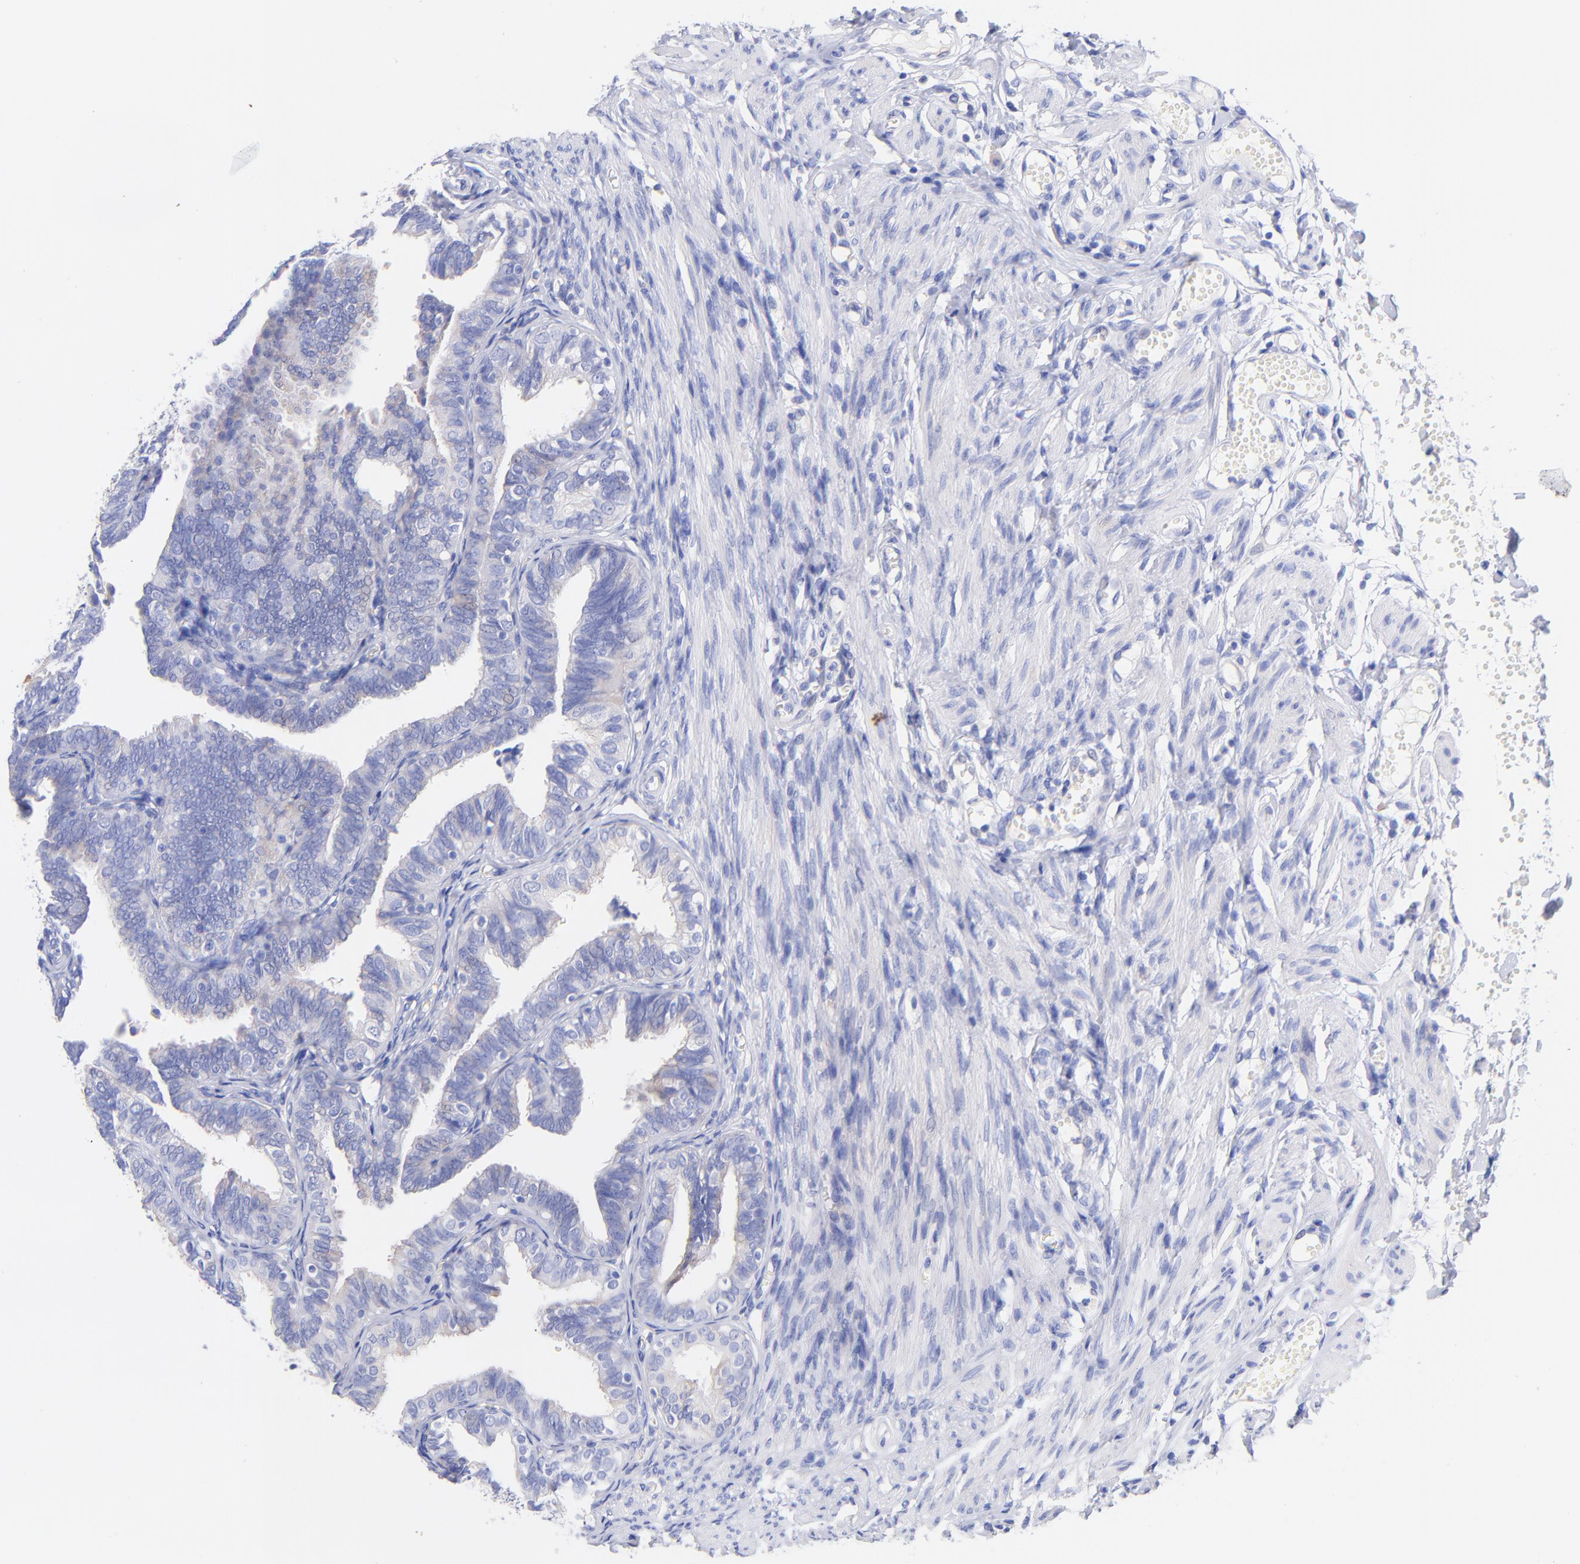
{"staining": {"intensity": "negative", "quantity": "none", "location": "none"}, "tissue": "fallopian tube", "cell_type": "Glandular cells", "image_type": "normal", "snomed": [{"axis": "morphology", "description": "Normal tissue, NOS"}, {"axis": "topography", "description": "Fallopian tube"}], "caption": "Immunohistochemistry photomicrograph of normal fallopian tube: fallopian tube stained with DAB exhibits no significant protein staining in glandular cells.", "gene": "GPHN", "patient": {"sex": "female", "age": 46}}